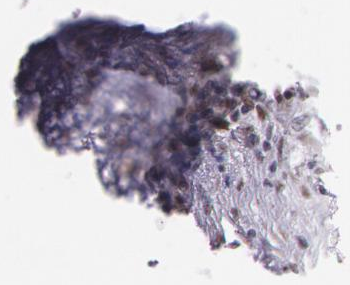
{"staining": {"intensity": "weak", "quantity": "25%-75%", "location": "nuclear"}, "tissue": "skin cancer", "cell_type": "Tumor cells", "image_type": "cancer", "snomed": [{"axis": "morphology", "description": "Squamous cell carcinoma, NOS"}, {"axis": "topography", "description": "Skin"}], "caption": "The photomicrograph exhibits a brown stain indicating the presence of a protein in the nuclear of tumor cells in skin cancer.", "gene": "NBN", "patient": {"sex": "male", "age": 82}}